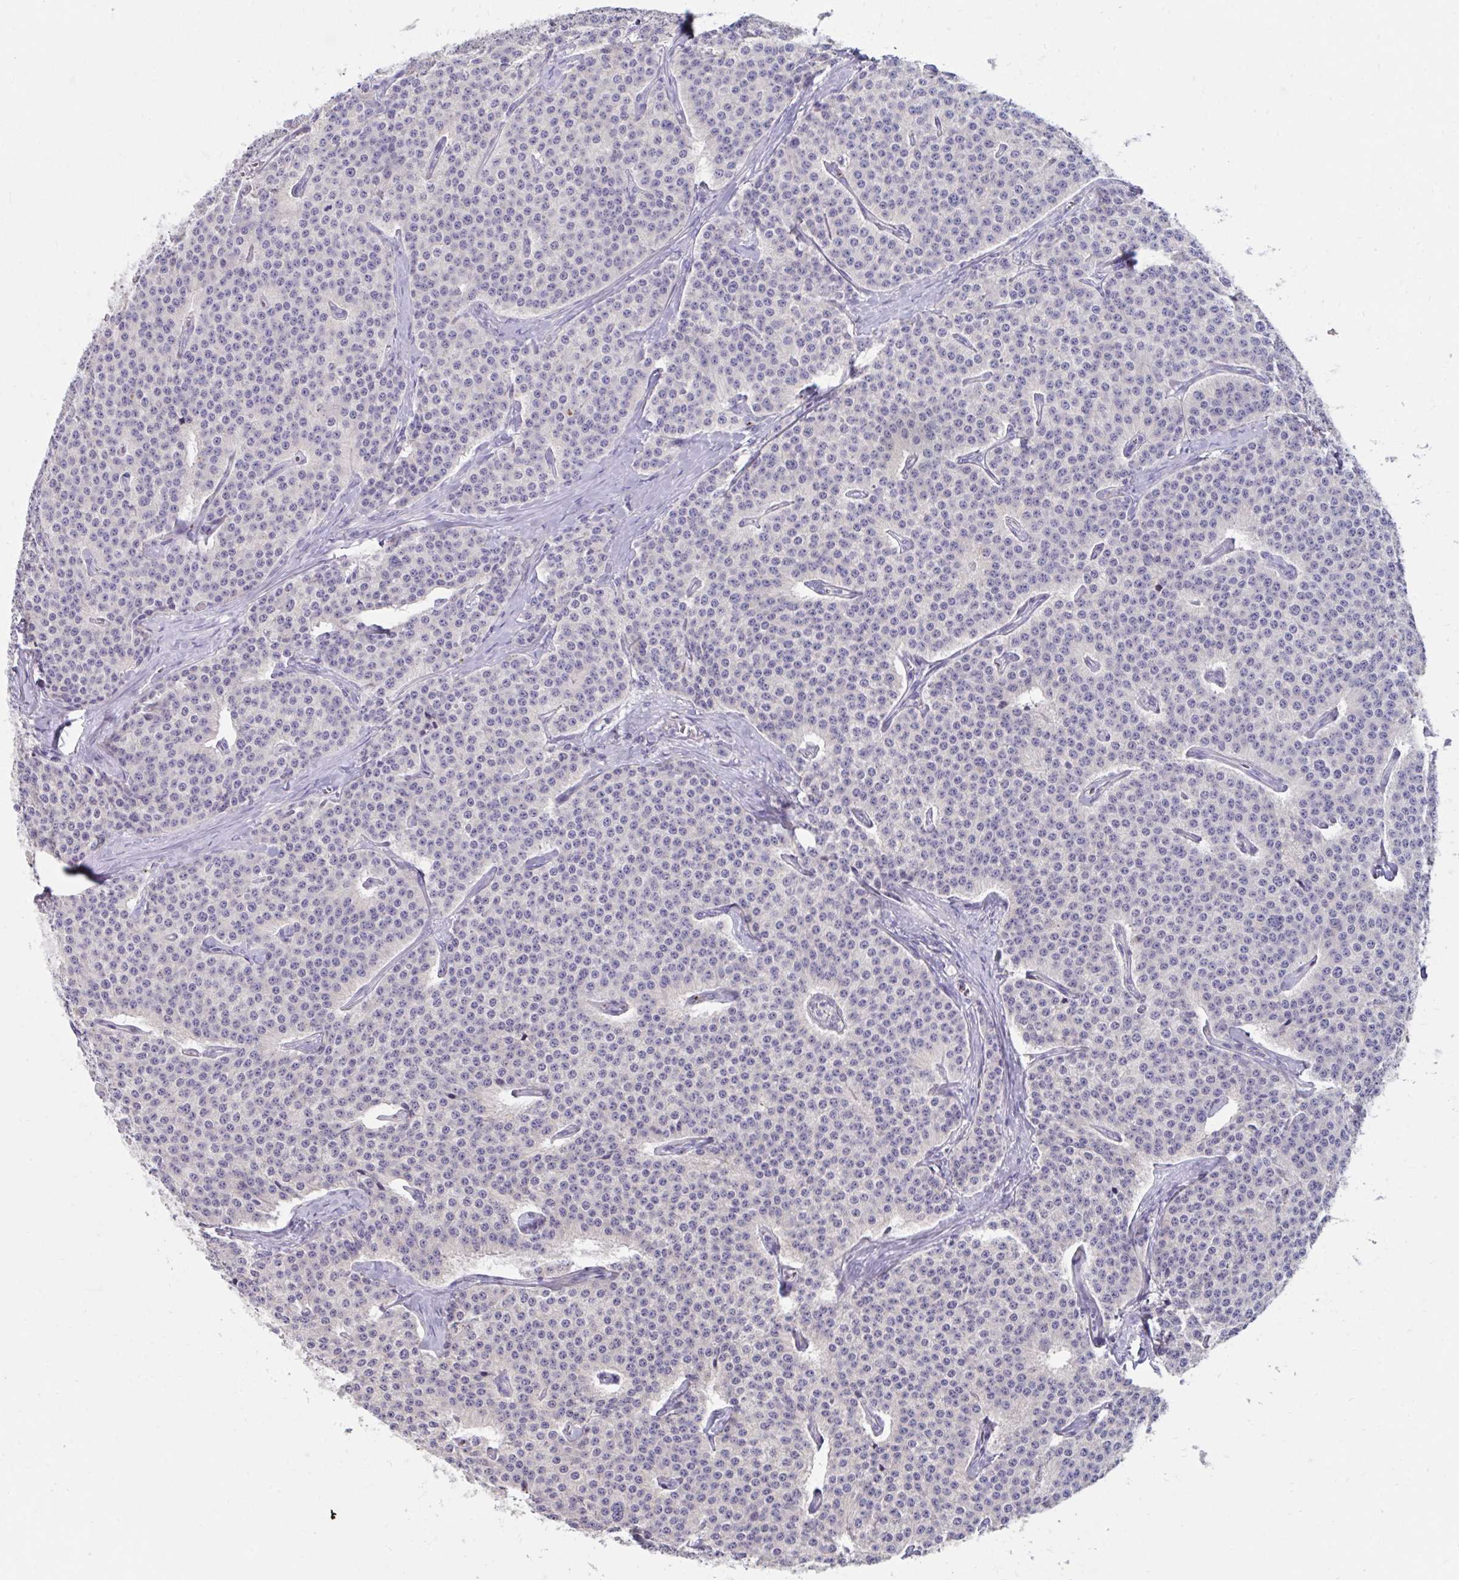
{"staining": {"intensity": "negative", "quantity": "none", "location": "none"}, "tissue": "carcinoid", "cell_type": "Tumor cells", "image_type": "cancer", "snomed": [{"axis": "morphology", "description": "Carcinoid, malignant, NOS"}, {"axis": "topography", "description": "Small intestine"}], "caption": "Tumor cells are negative for protein expression in human carcinoid. (DAB immunohistochemistry visualized using brightfield microscopy, high magnification).", "gene": "GPR162", "patient": {"sex": "female", "age": 64}}